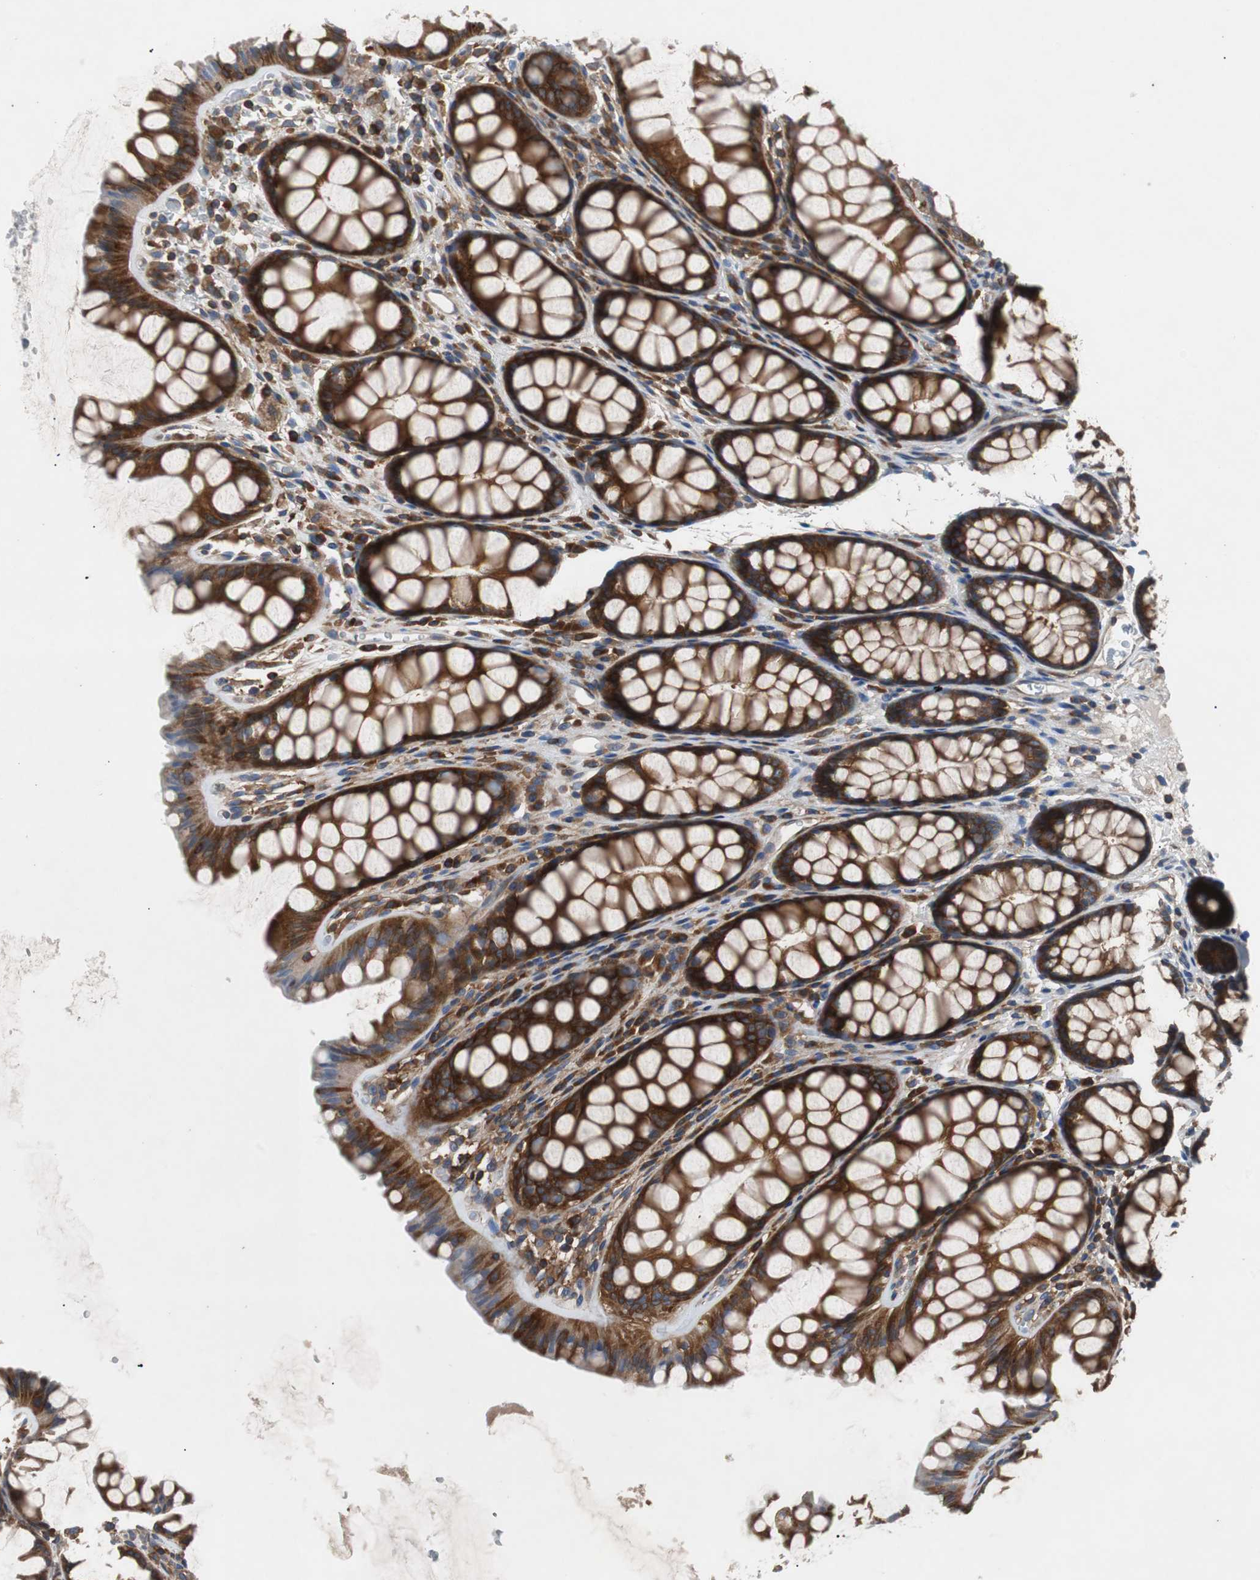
{"staining": {"intensity": "moderate", "quantity": ">75%", "location": "cytoplasmic/membranous"}, "tissue": "colon", "cell_type": "Endothelial cells", "image_type": "normal", "snomed": [{"axis": "morphology", "description": "Normal tissue, NOS"}, {"axis": "topography", "description": "Colon"}], "caption": "Endothelial cells show medium levels of moderate cytoplasmic/membranous expression in approximately >75% of cells in benign human colon.", "gene": "GYS1", "patient": {"sex": "female", "age": 55}}